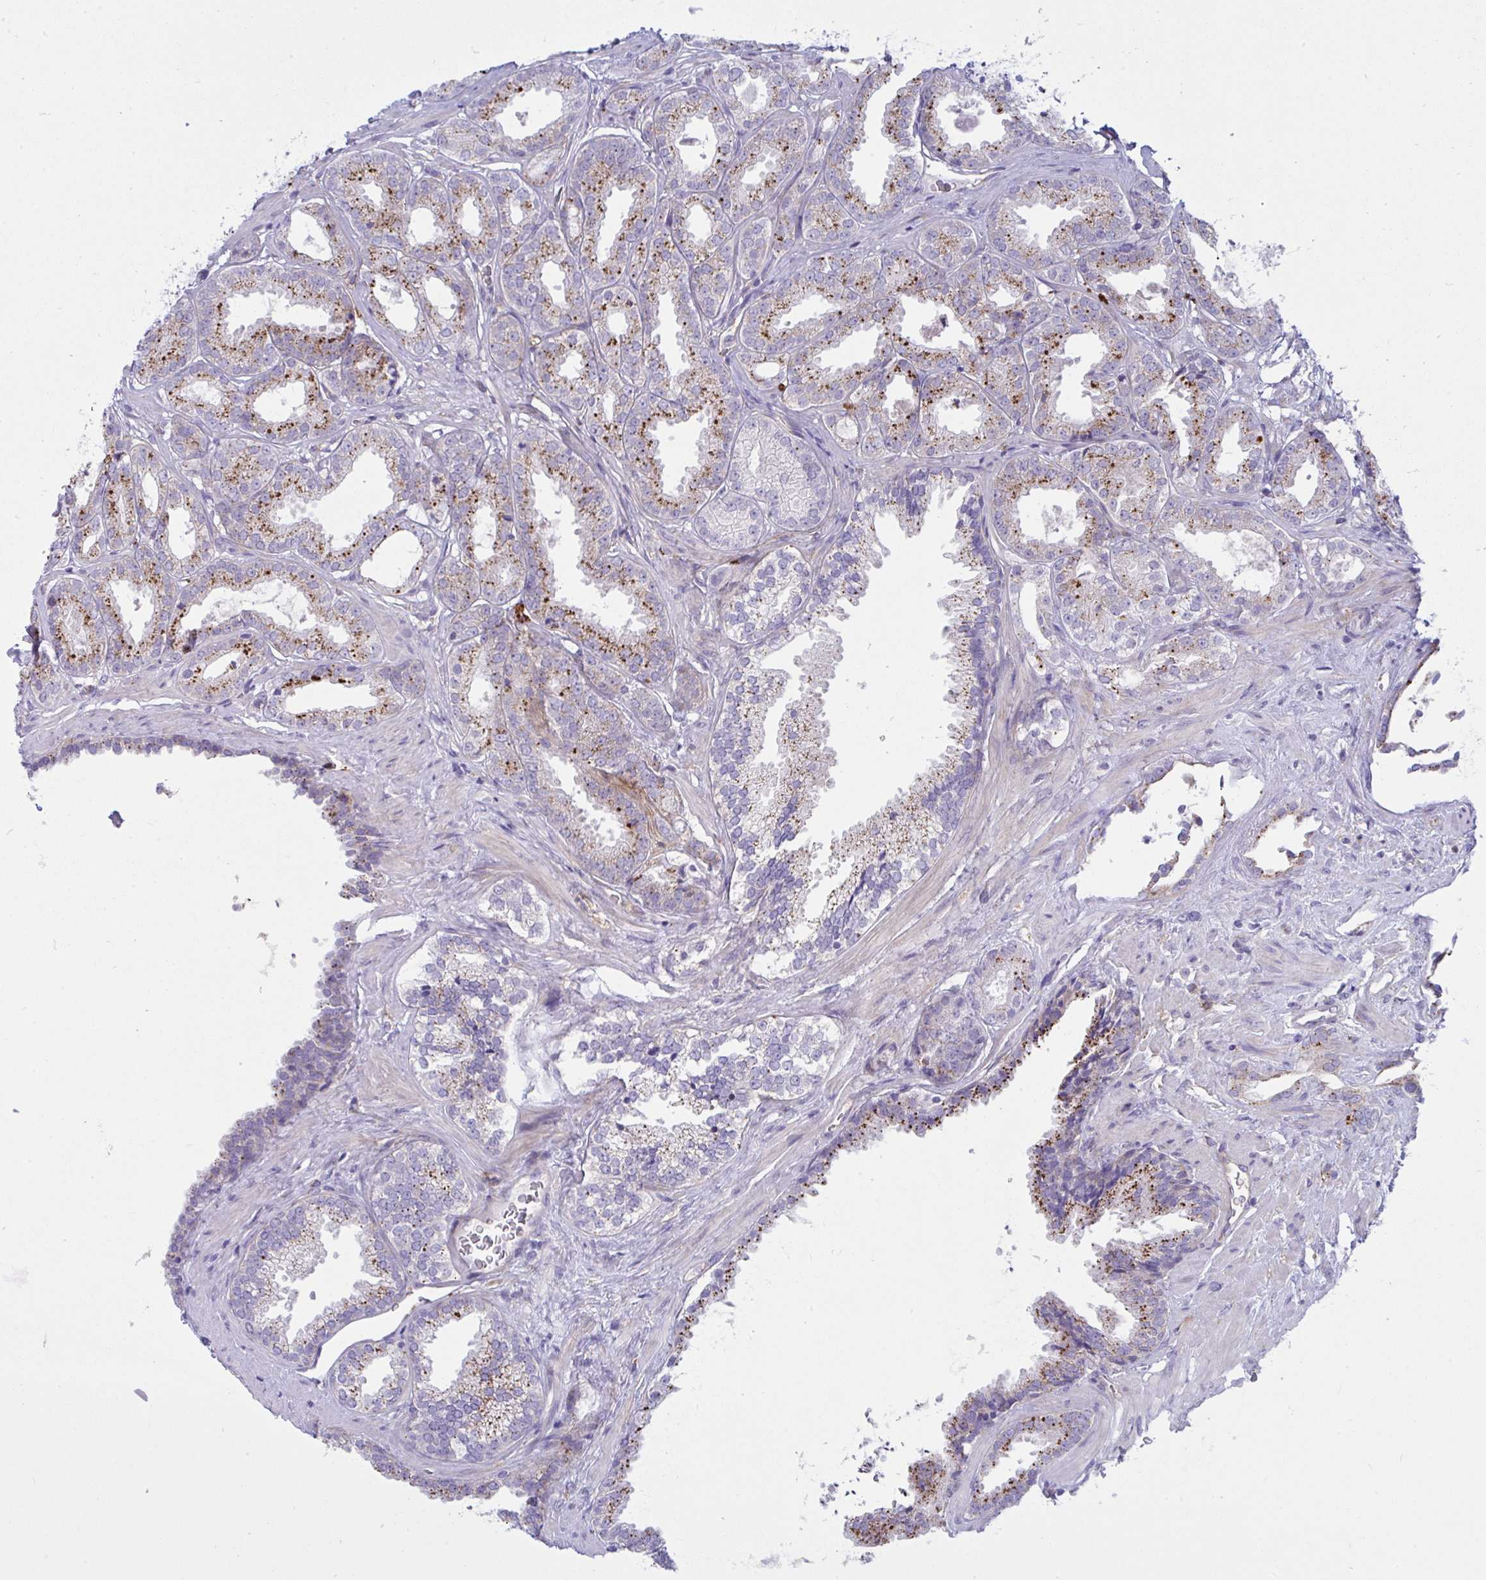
{"staining": {"intensity": "strong", "quantity": ">75%", "location": "cytoplasmic/membranous"}, "tissue": "prostate cancer", "cell_type": "Tumor cells", "image_type": "cancer", "snomed": [{"axis": "morphology", "description": "Adenocarcinoma, Low grade"}, {"axis": "topography", "description": "Prostate"}], "caption": "Prostate cancer (low-grade adenocarcinoma) stained with a brown dye exhibits strong cytoplasmic/membranous positive staining in about >75% of tumor cells.", "gene": "GAB1", "patient": {"sex": "male", "age": 67}}